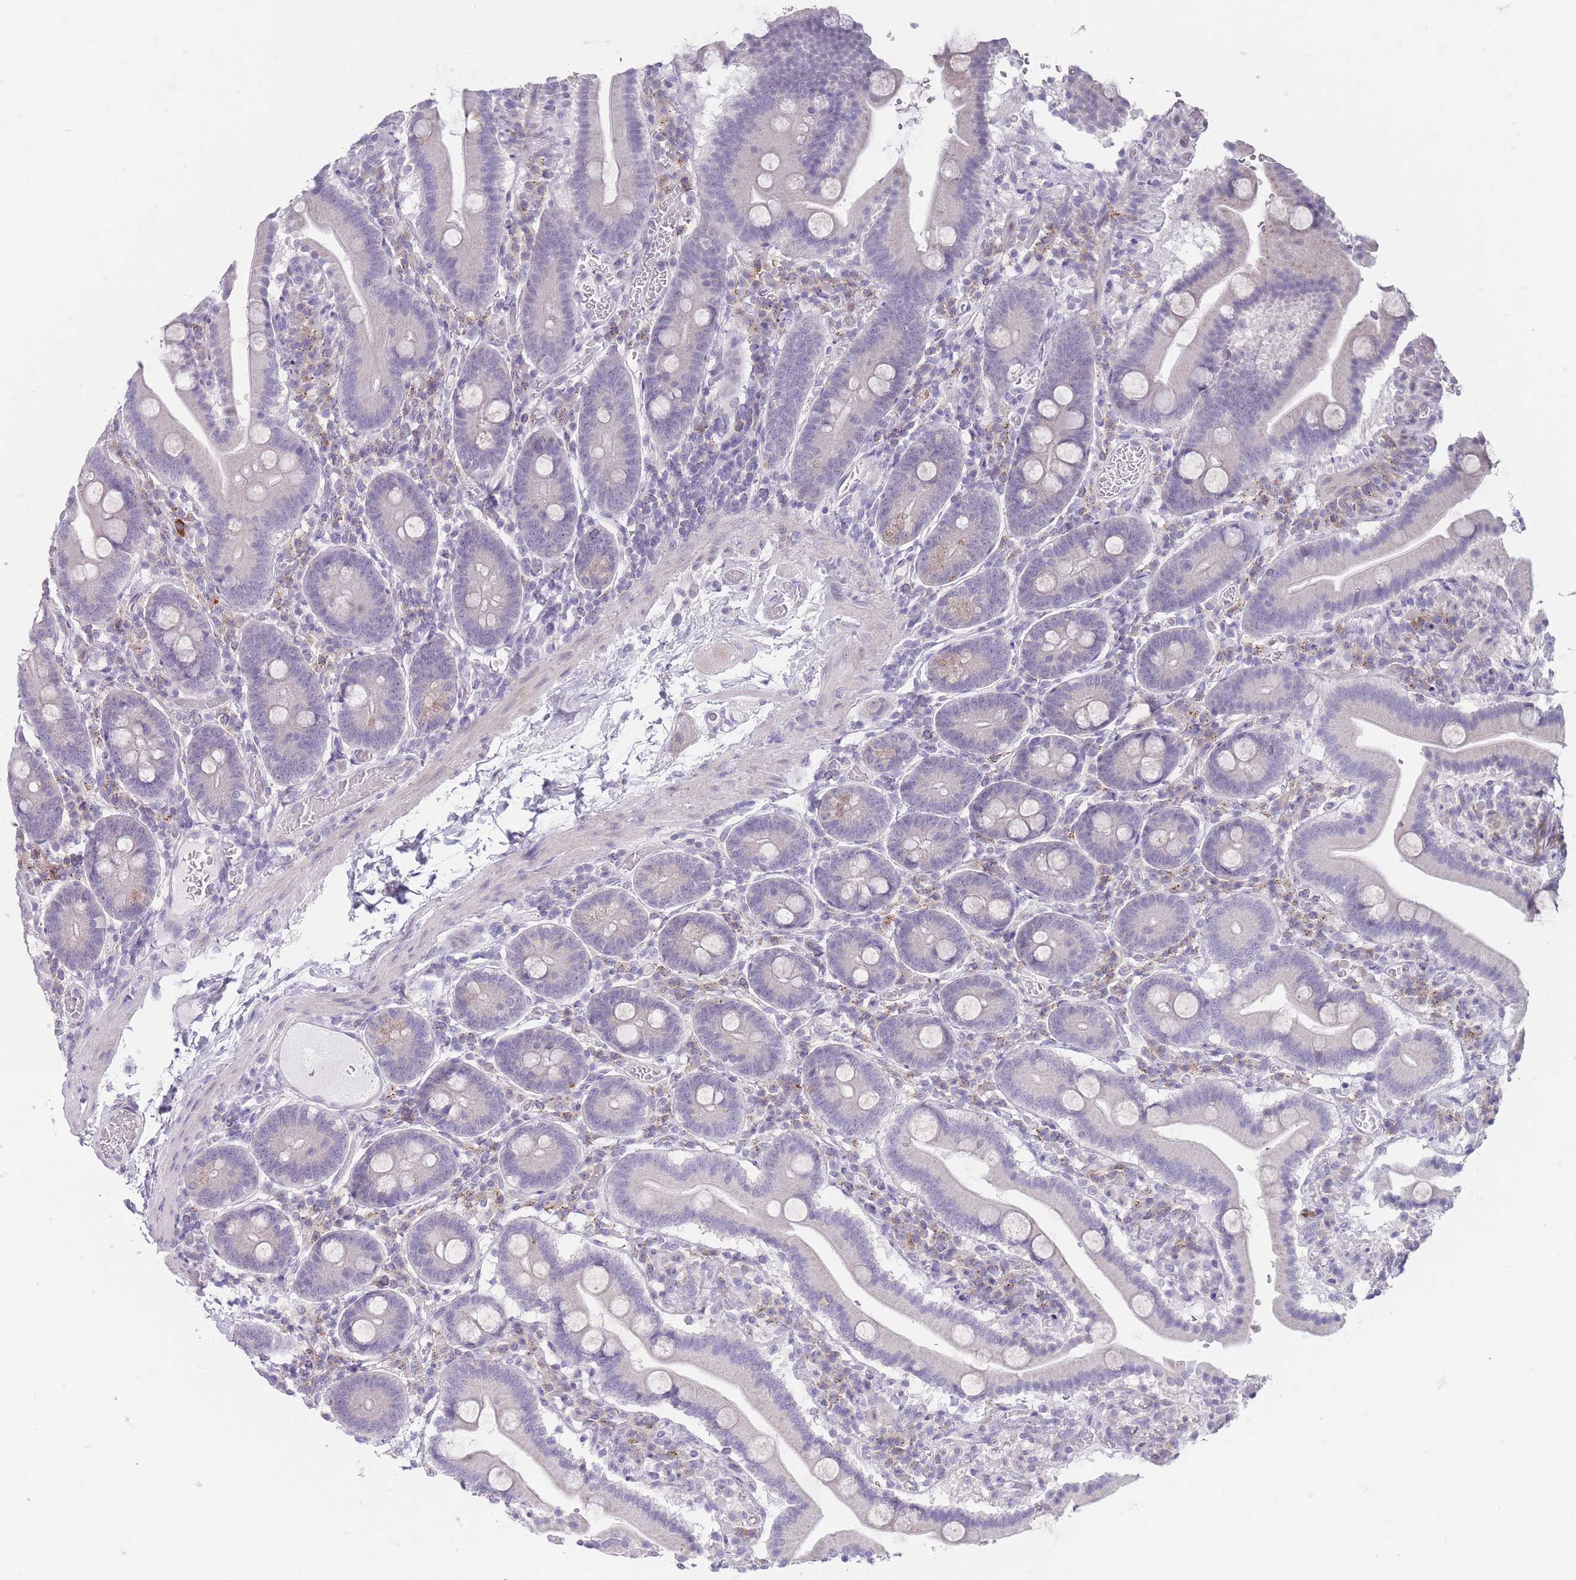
{"staining": {"intensity": "weak", "quantity": "<25%", "location": "cytoplasmic/membranous"}, "tissue": "duodenum", "cell_type": "Glandular cells", "image_type": "normal", "snomed": [{"axis": "morphology", "description": "Normal tissue, NOS"}, {"axis": "topography", "description": "Duodenum"}], "caption": "A micrograph of duodenum stained for a protein shows no brown staining in glandular cells.", "gene": "PAIP2B", "patient": {"sex": "male", "age": 55}}